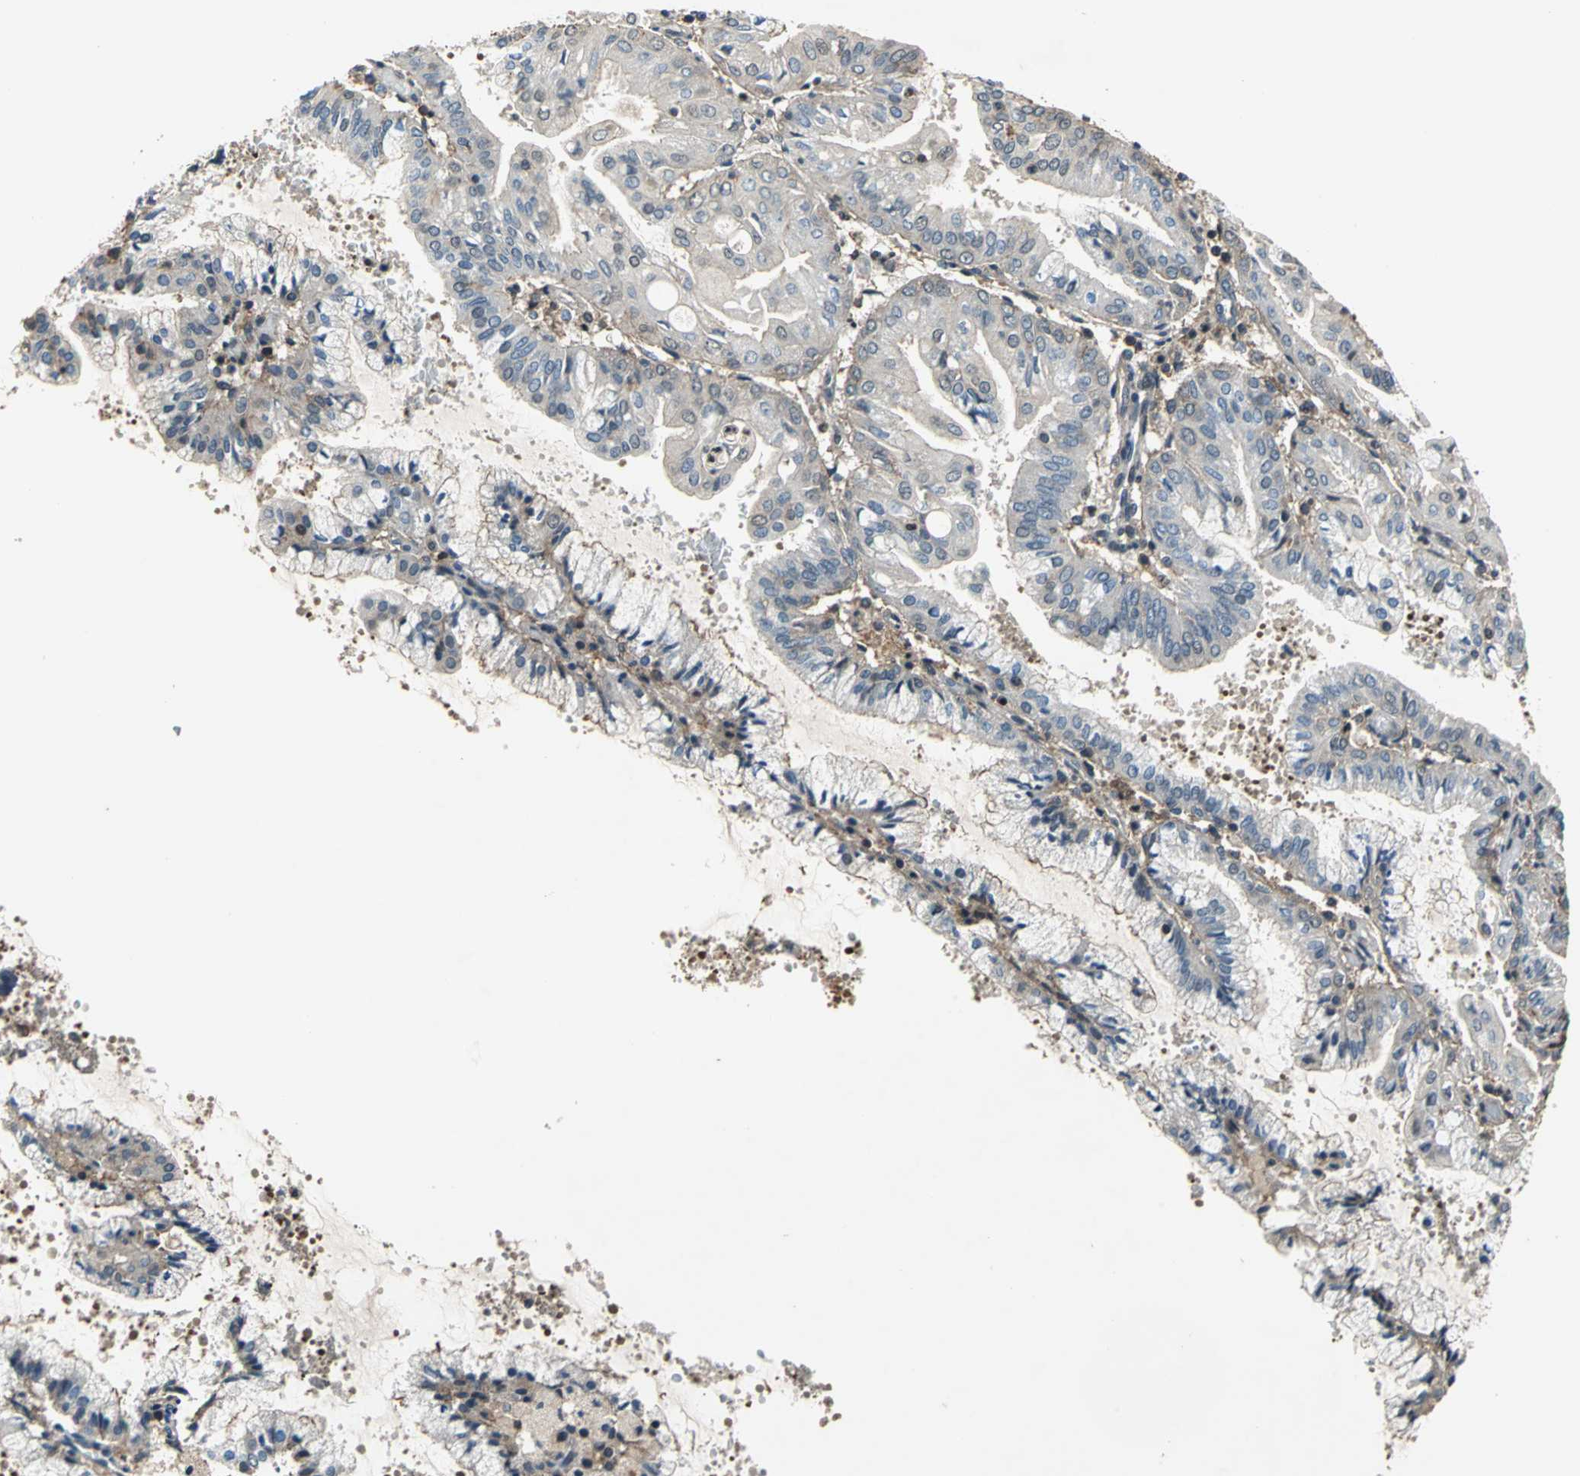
{"staining": {"intensity": "weak", "quantity": "25%-75%", "location": "cytoplasmic/membranous"}, "tissue": "endometrial cancer", "cell_type": "Tumor cells", "image_type": "cancer", "snomed": [{"axis": "morphology", "description": "Adenocarcinoma, NOS"}, {"axis": "topography", "description": "Endometrium"}], "caption": "Protein staining exhibits weak cytoplasmic/membranous expression in about 25%-75% of tumor cells in endometrial adenocarcinoma.", "gene": "EIF2B2", "patient": {"sex": "female", "age": 63}}